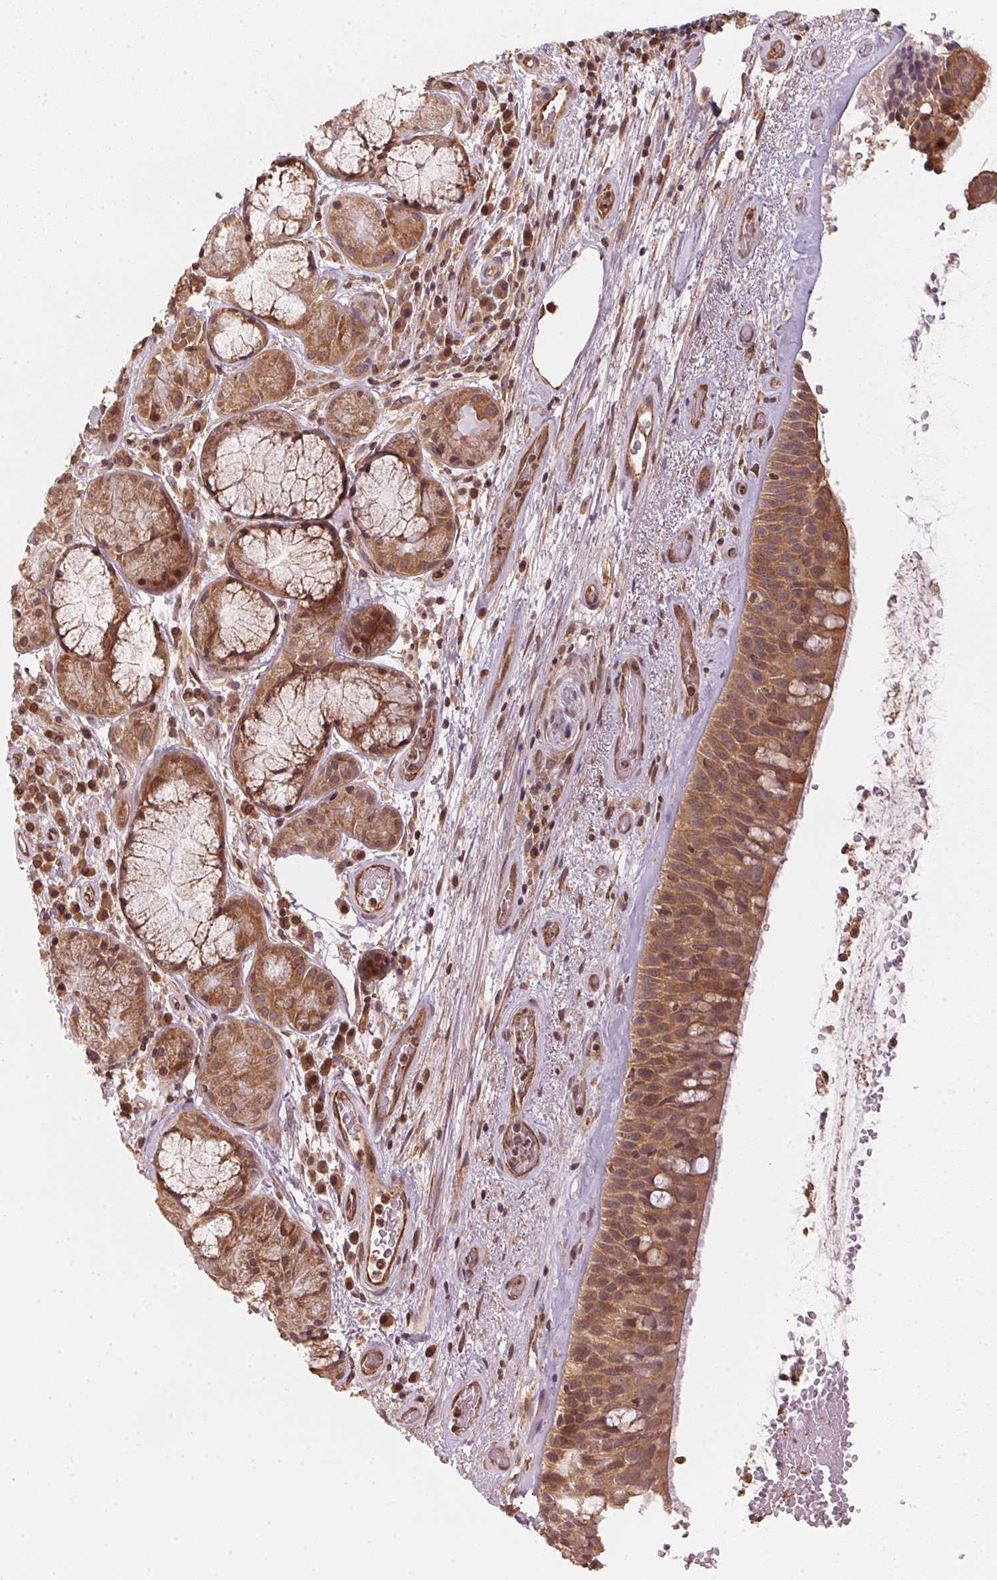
{"staining": {"intensity": "moderate", "quantity": ">75%", "location": "cytoplasmic/membranous"}, "tissue": "bronchus", "cell_type": "Respiratory epithelial cells", "image_type": "normal", "snomed": [{"axis": "morphology", "description": "Normal tissue, NOS"}, {"axis": "topography", "description": "Bronchus"}], "caption": "IHC of unremarkable bronchus reveals medium levels of moderate cytoplasmic/membranous expression in about >75% of respiratory epithelial cells.", "gene": "STRN4", "patient": {"sex": "male", "age": 48}}